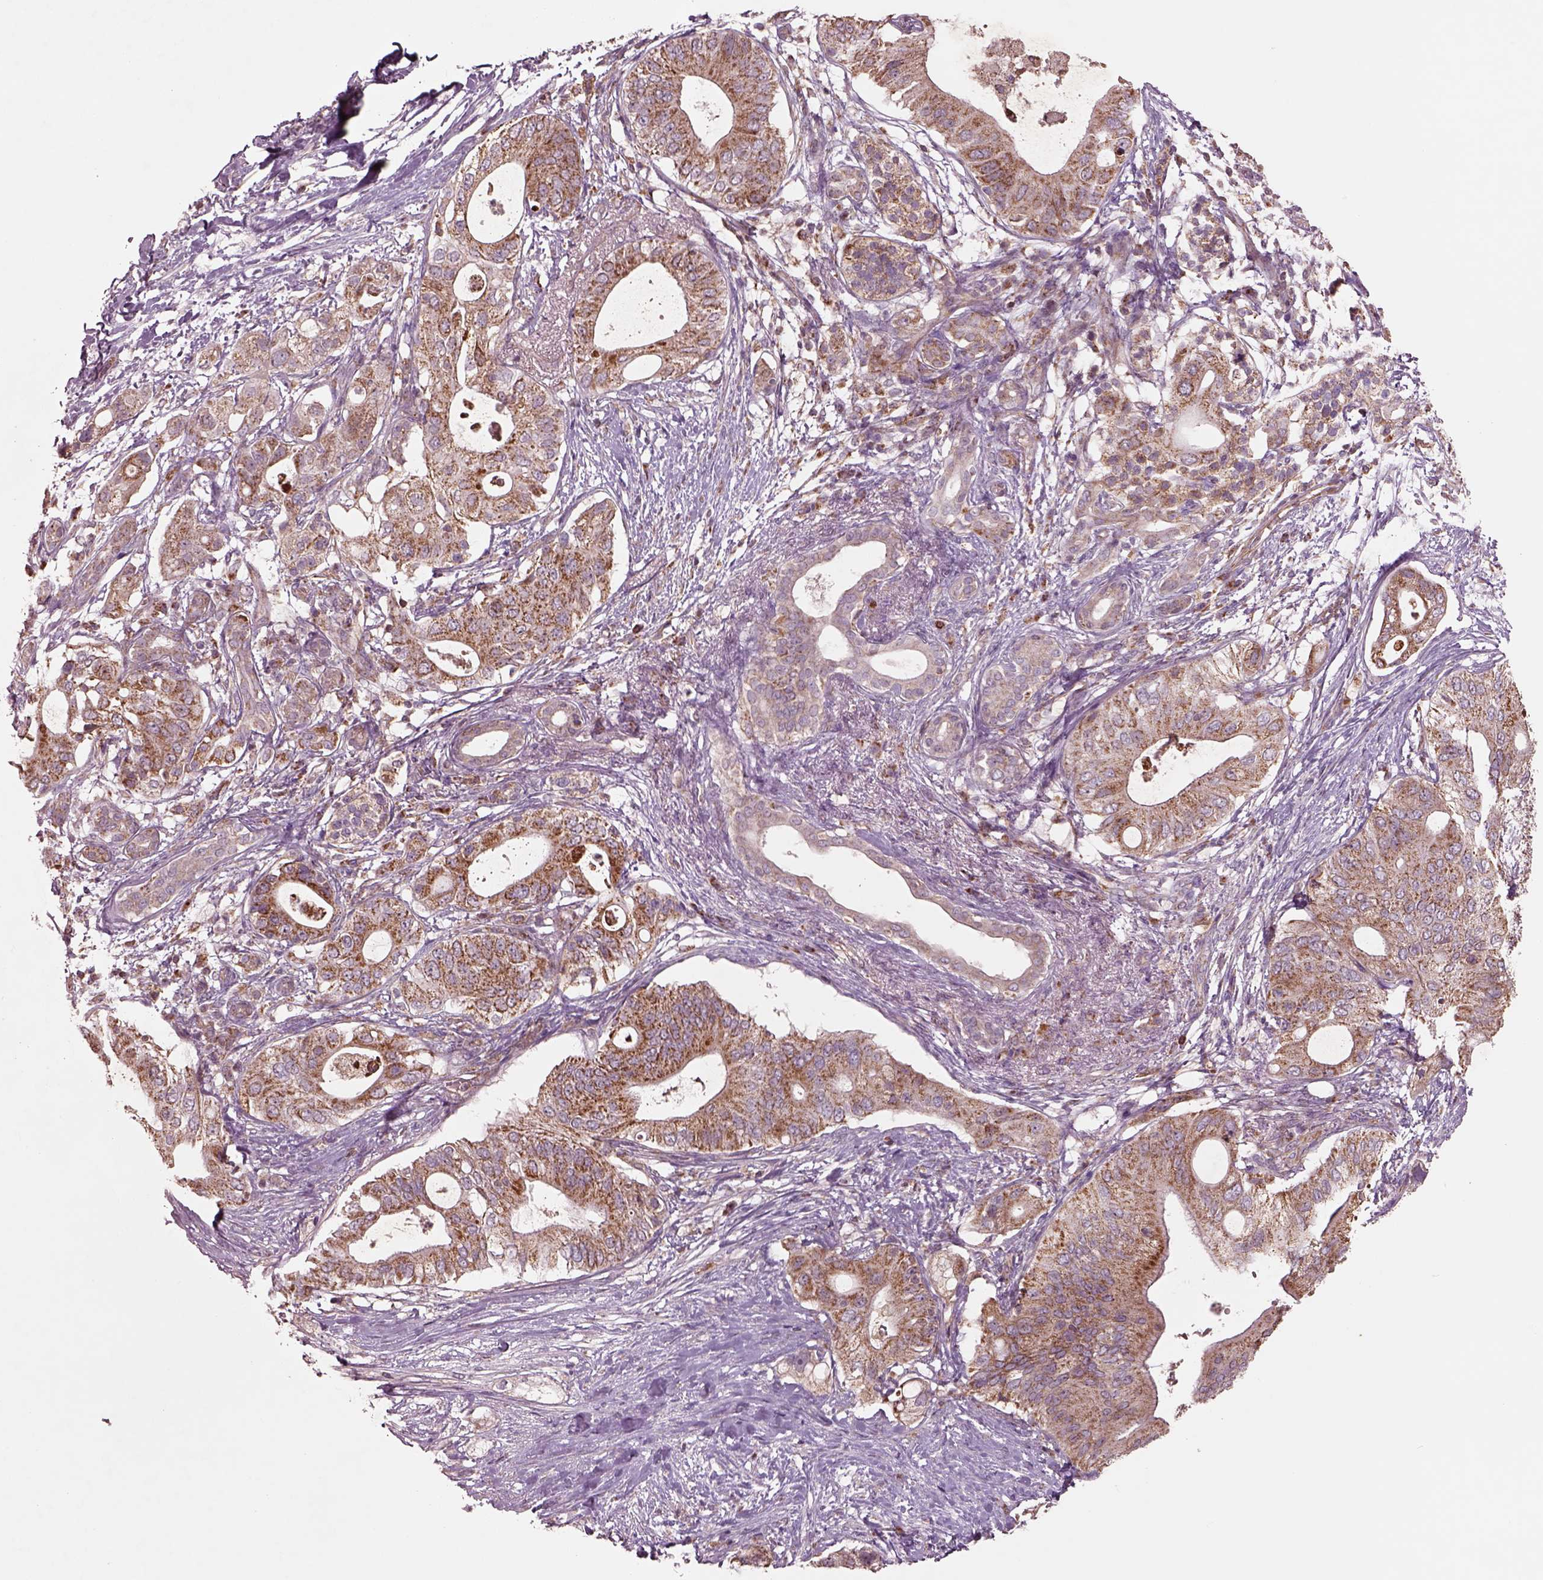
{"staining": {"intensity": "moderate", "quantity": ">75%", "location": "cytoplasmic/membranous"}, "tissue": "pancreatic cancer", "cell_type": "Tumor cells", "image_type": "cancer", "snomed": [{"axis": "morphology", "description": "Adenocarcinoma, NOS"}, {"axis": "topography", "description": "Pancreas"}], "caption": "Immunohistochemical staining of adenocarcinoma (pancreatic) displays medium levels of moderate cytoplasmic/membranous protein expression in about >75% of tumor cells. The protein is stained brown, and the nuclei are stained in blue (DAB (3,3'-diaminobenzidine) IHC with brightfield microscopy, high magnification).", "gene": "SLC25A5", "patient": {"sex": "female", "age": 72}}